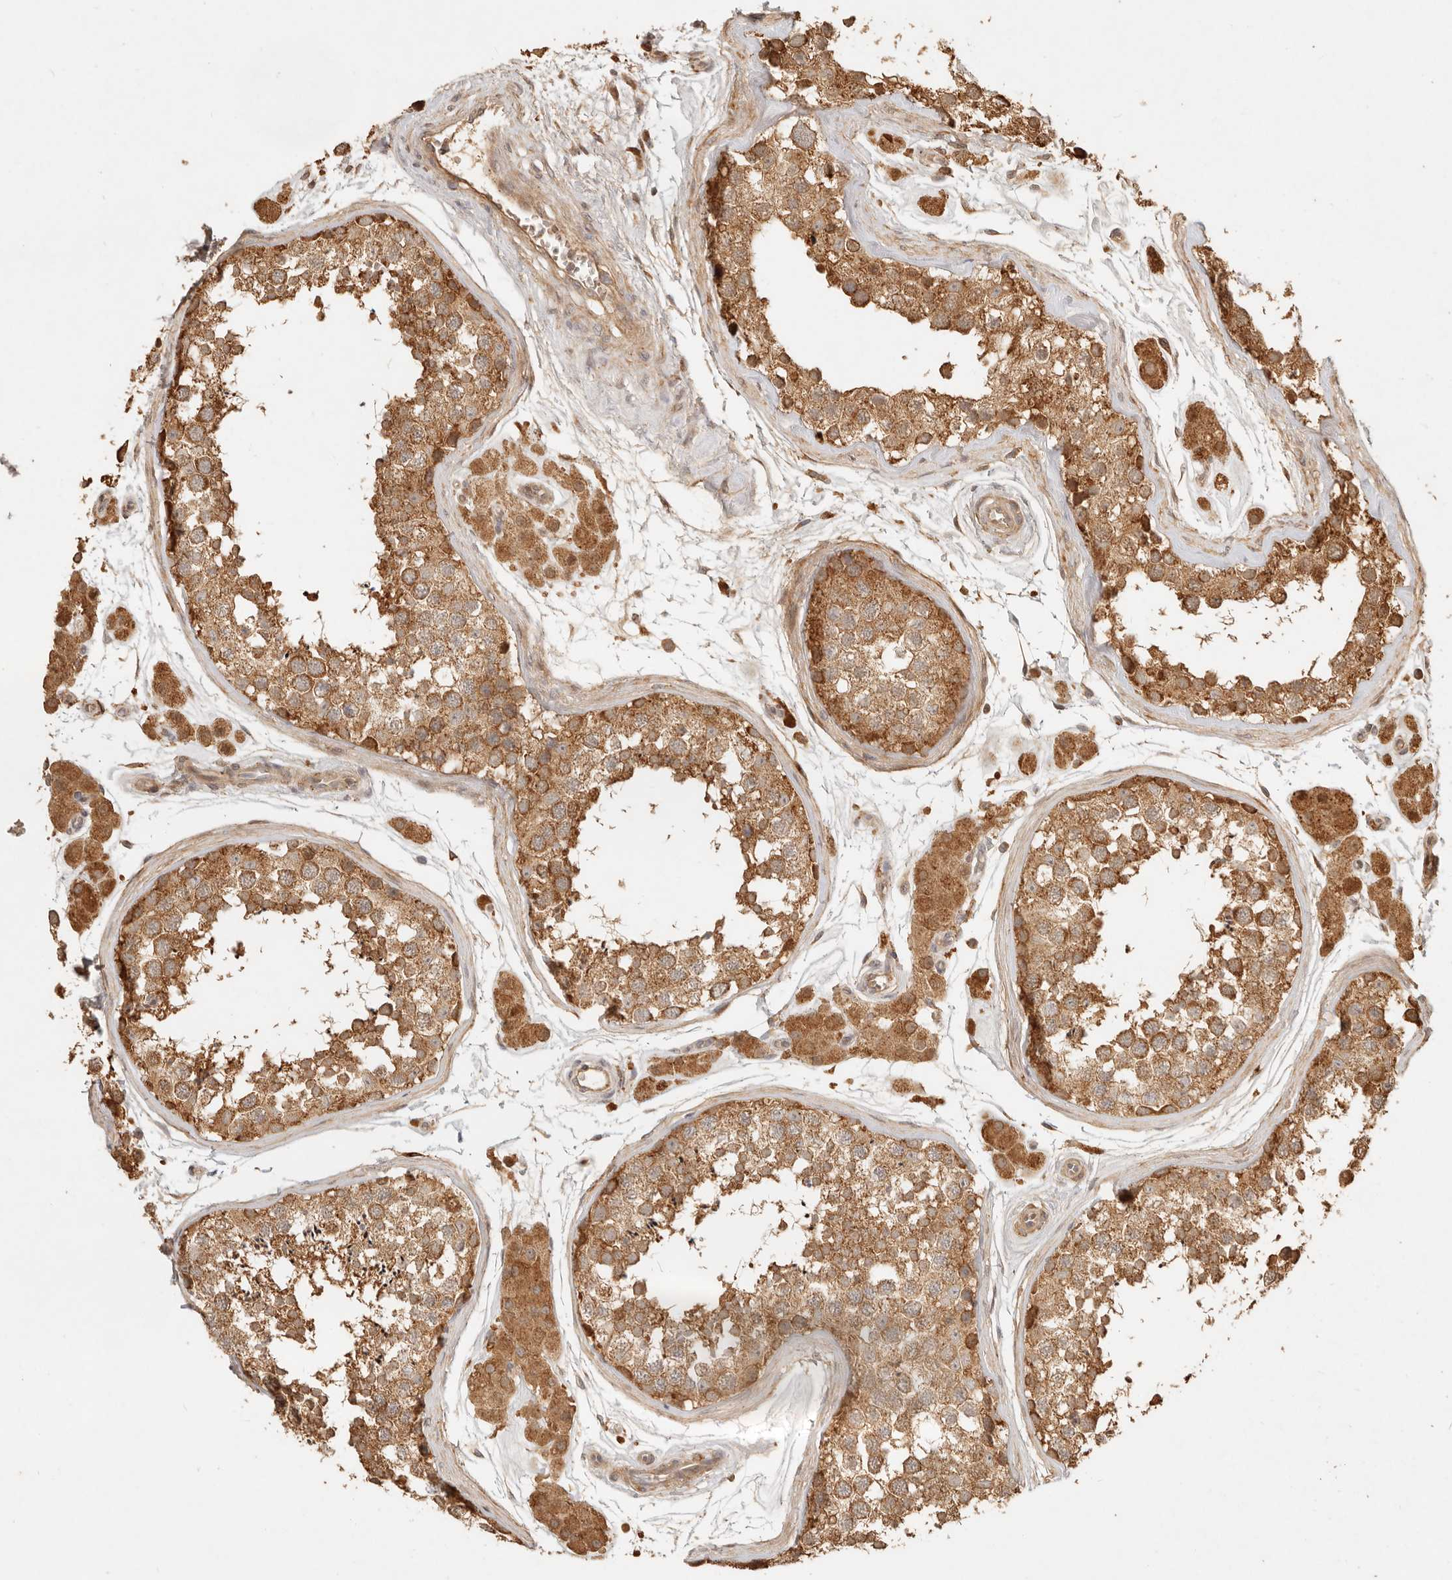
{"staining": {"intensity": "strong", "quantity": ">75%", "location": "cytoplasmic/membranous"}, "tissue": "testis", "cell_type": "Cells in seminiferous ducts", "image_type": "normal", "snomed": [{"axis": "morphology", "description": "Normal tissue, NOS"}, {"axis": "topography", "description": "Testis"}], "caption": "Brown immunohistochemical staining in unremarkable human testis displays strong cytoplasmic/membranous positivity in about >75% of cells in seminiferous ducts.", "gene": "CLEC4C", "patient": {"sex": "male", "age": 56}}